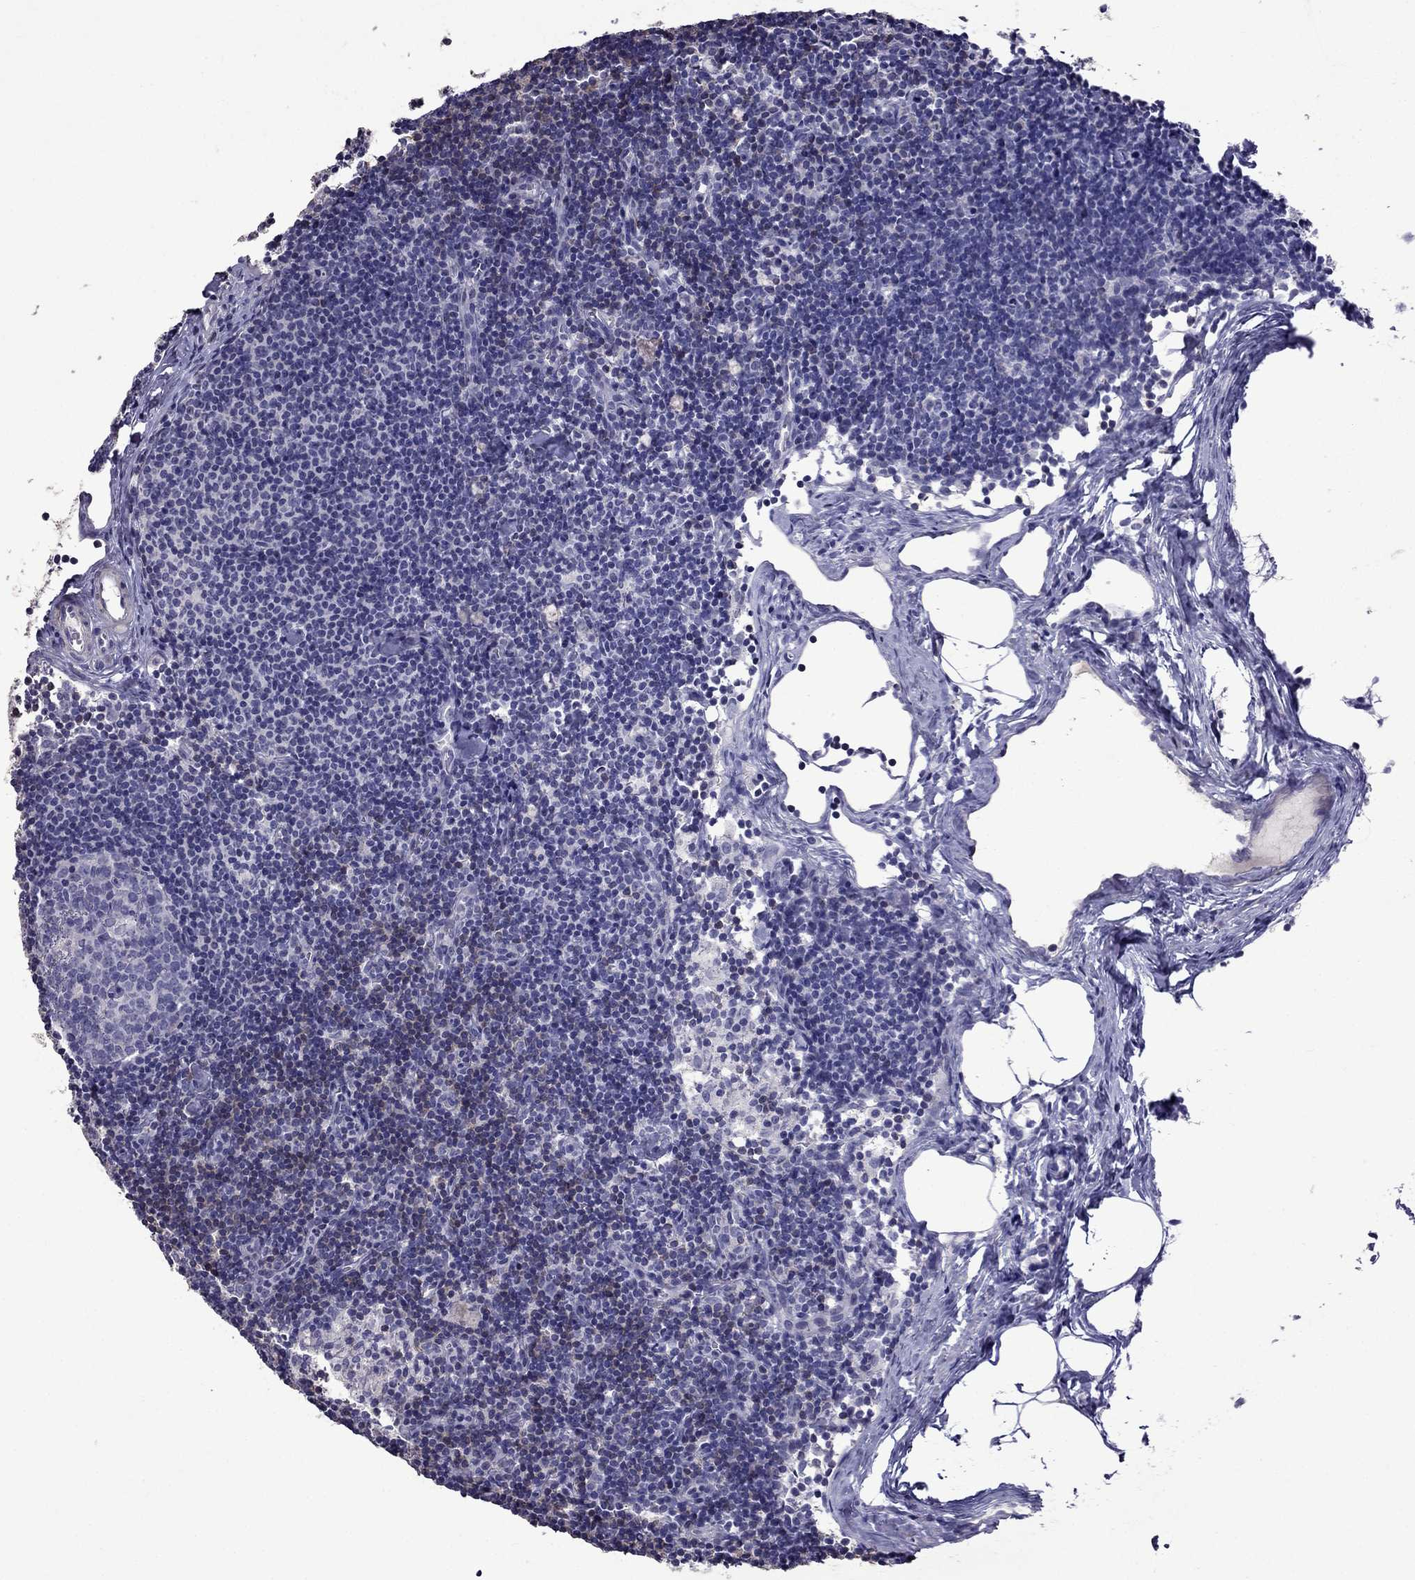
{"staining": {"intensity": "negative", "quantity": "none", "location": "none"}, "tissue": "lymph node", "cell_type": "Germinal center cells", "image_type": "normal", "snomed": [{"axis": "morphology", "description": "Normal tissue, NOS"}, {"axis": "topography", "description": "Lymph node"}], "caption": "Germinal center cells are negative for protein expression in normal human lymph node. (DAB (3,3'-diaminobenzidine) IHC with hematoxylin counter stain).", "gene": "AK5", "patient": {"sex": "female", "age": 42}}